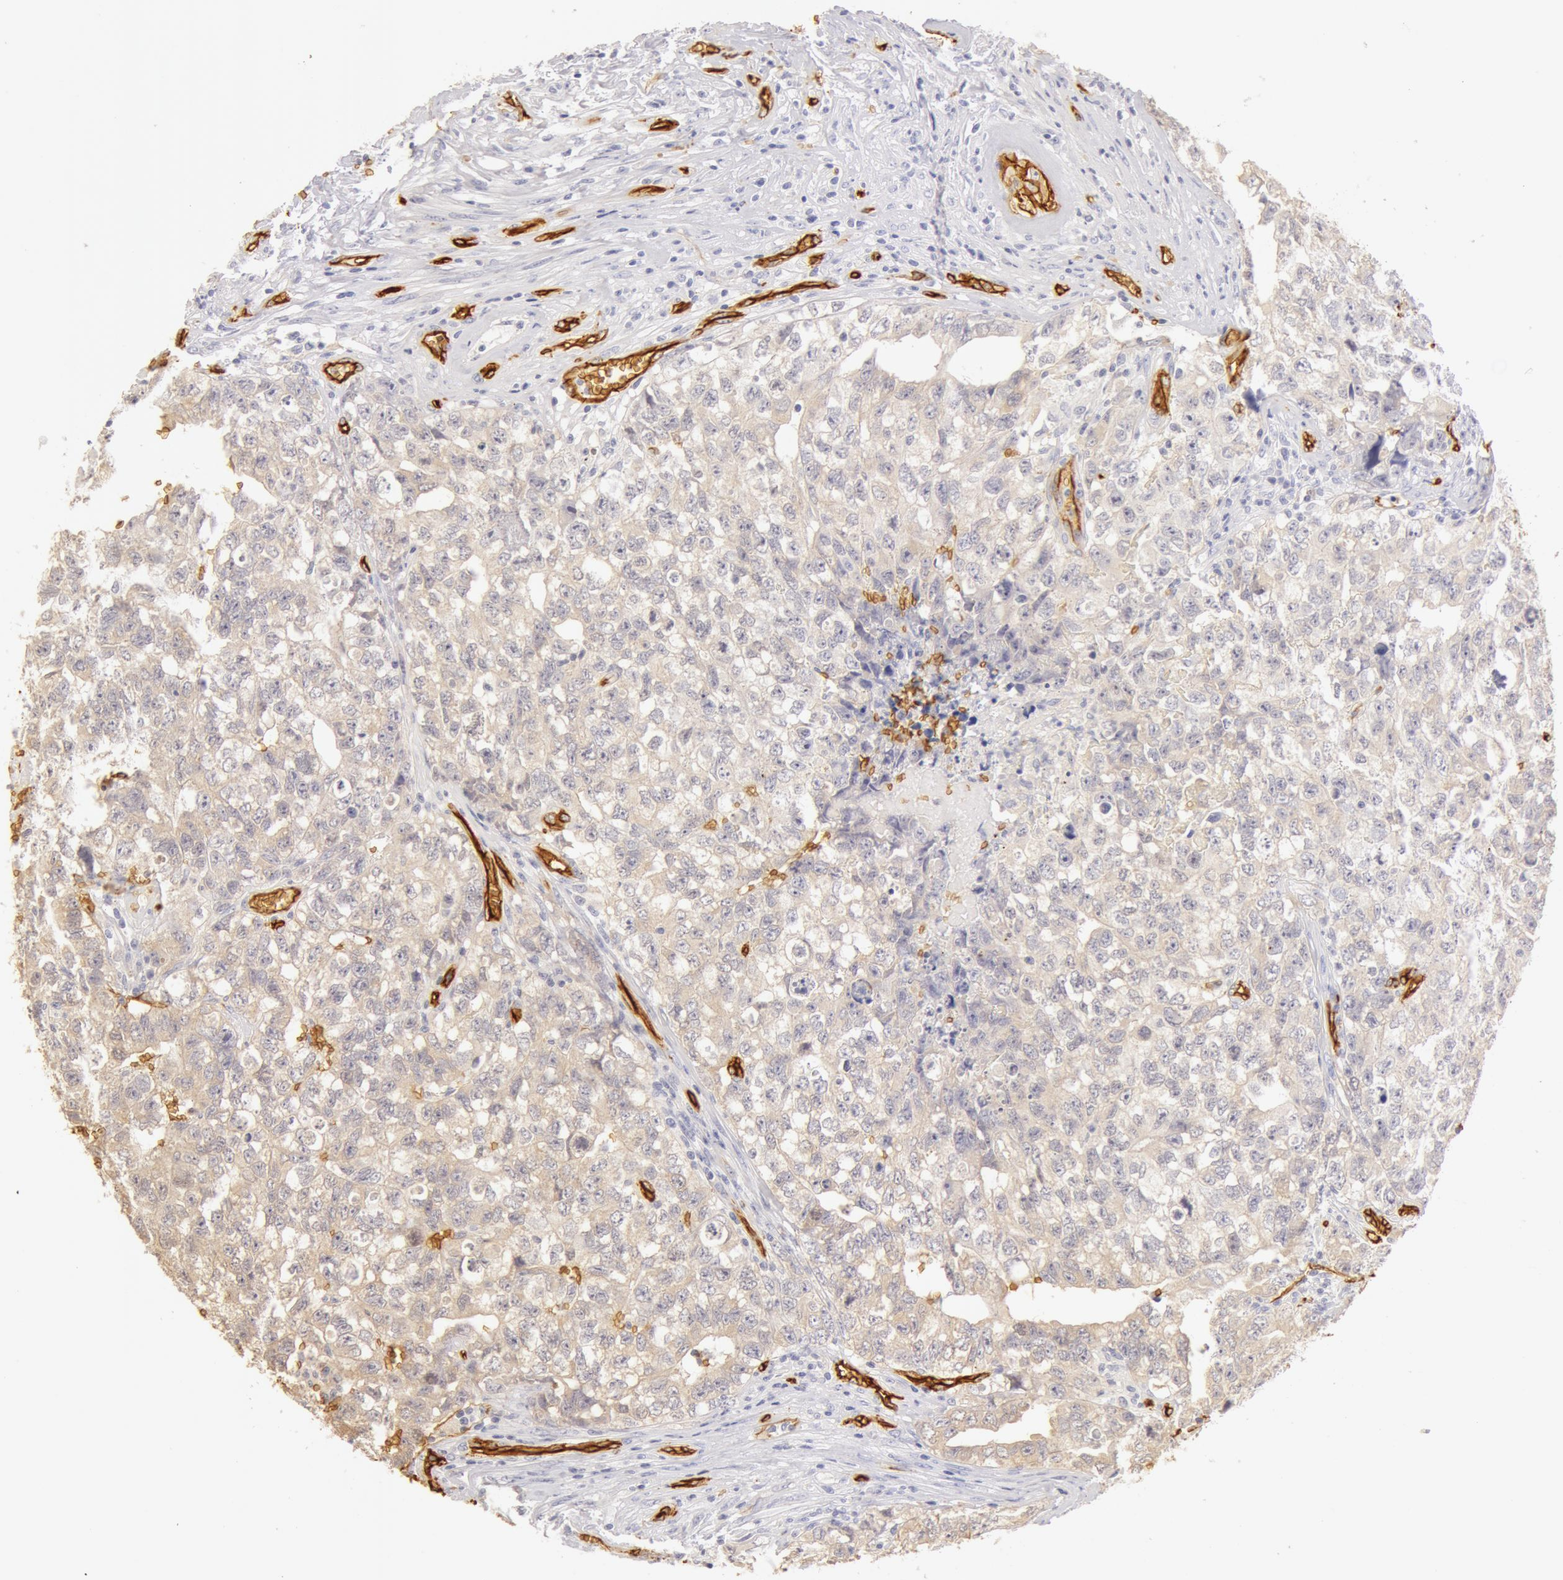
{"staining": {"intensity": "negative", "quantity": "none", "location": "none"}, "tissue": "testis cancer", "cell_type": "Tumor cells", "image_type": "cancer", "snomed": [{"axis": "morphology", "description": "Carcinoma, Embryonal, NOS"}, {"axis": "topography", "description": "Testis"}], "caption": "Immunohistochemistry micrograph of neoplastic tissue: human testis cancer stained with DAB (3,3'-diaminobenzidine) displays no significant protein staining in tumor cells.", "gene": "AQP1", "patient": {"sex": "male", "age": 31}}